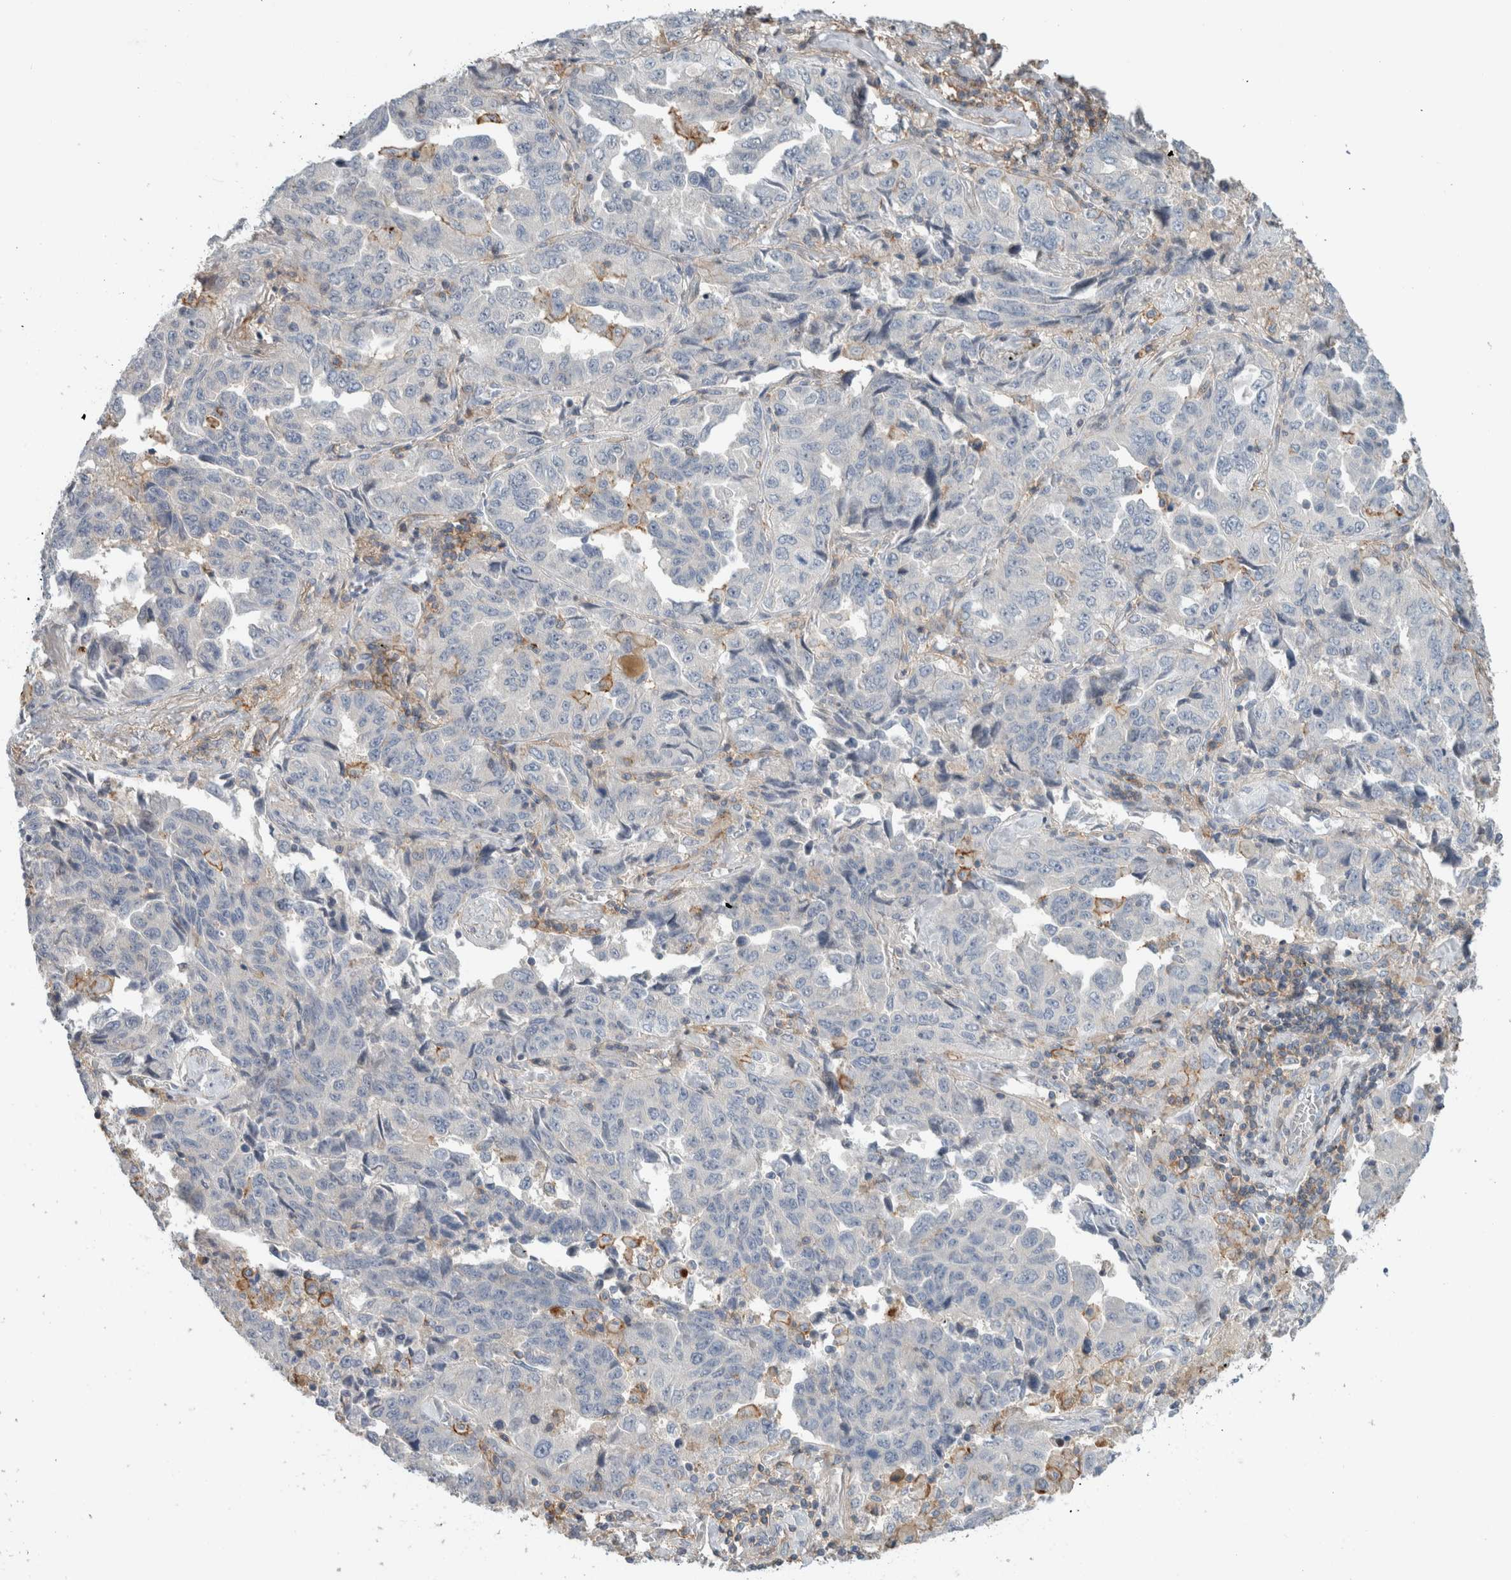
{"staining": {"intensity": "negative", "quantity": "none", "location": "none"}, "tissue": "lung cancer", "cell_type": "Tumor cells", "image_type": "cancer", "snomed": [{"axis": "morphology", "description": "Adenocarcinoma, NOS"}, {"axis": "topography", "description": "Lung"}], "caption": "Immunohistochemistry of lung cancer (adenocarcinoma) displays no positivity in tumor cells.", "gene": "ERCC6L2", "patient": {"sex": "female", "age": 51}}